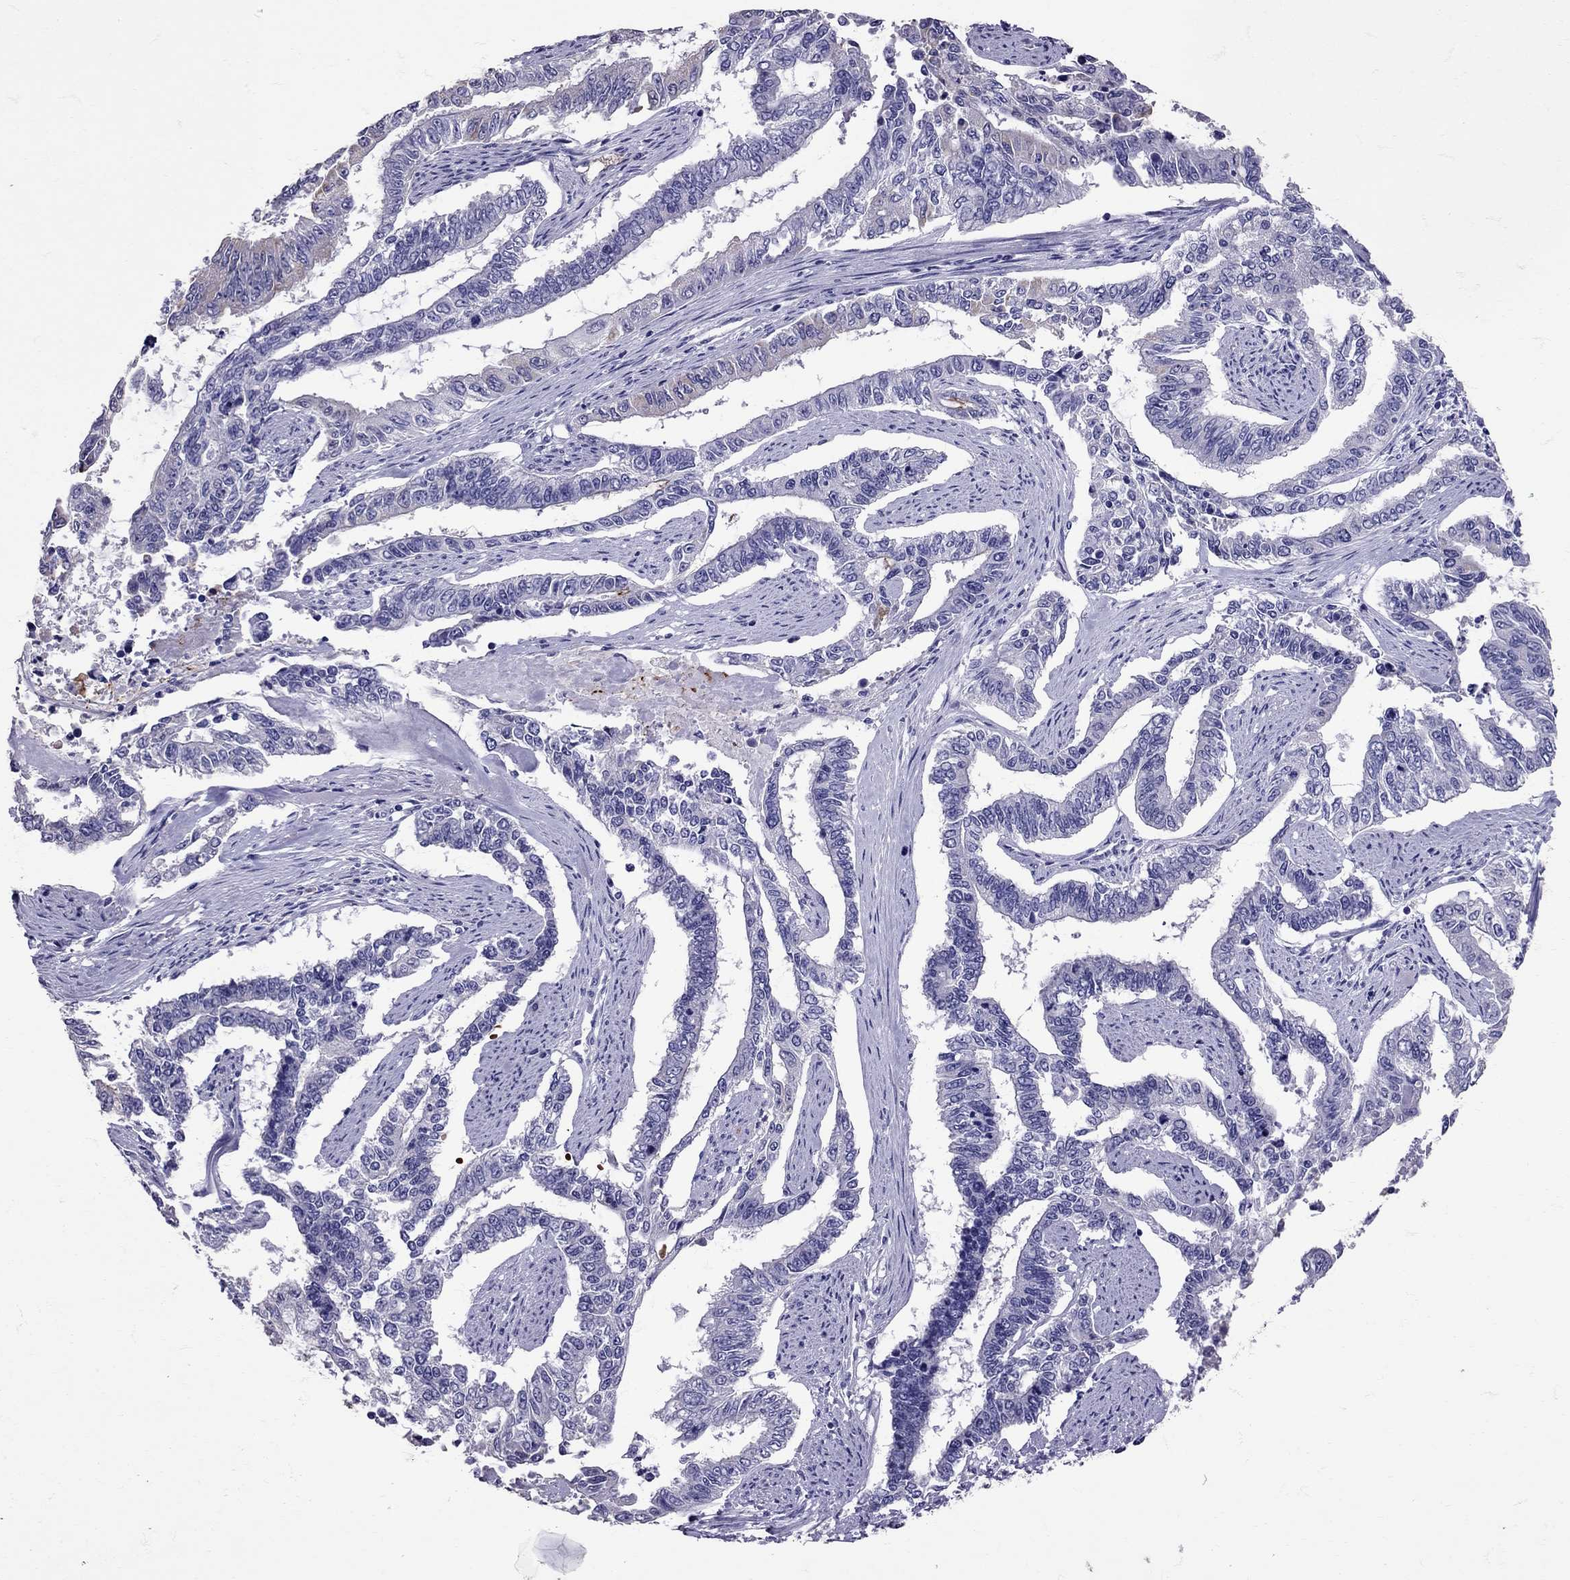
{"staining": {"intensity": "negative", "quantity": "none", "location": "none"}, "tissue": "endometrial cancer", "cell_type": "Tumor cells", "image_type": "cancer", "snomed": [{"axis": "morphology", "description": "Adenocarcinoma, NOS"}, {"axis": "topography", "description": "Uterus"}], "caption": "IHC histopathology image of endometrial adenocarcinoma stained for a protein (brown), which displays no expression in tumor cells.", "gene": "TBR1", "patient": {"sex": "female", "age": 59}}